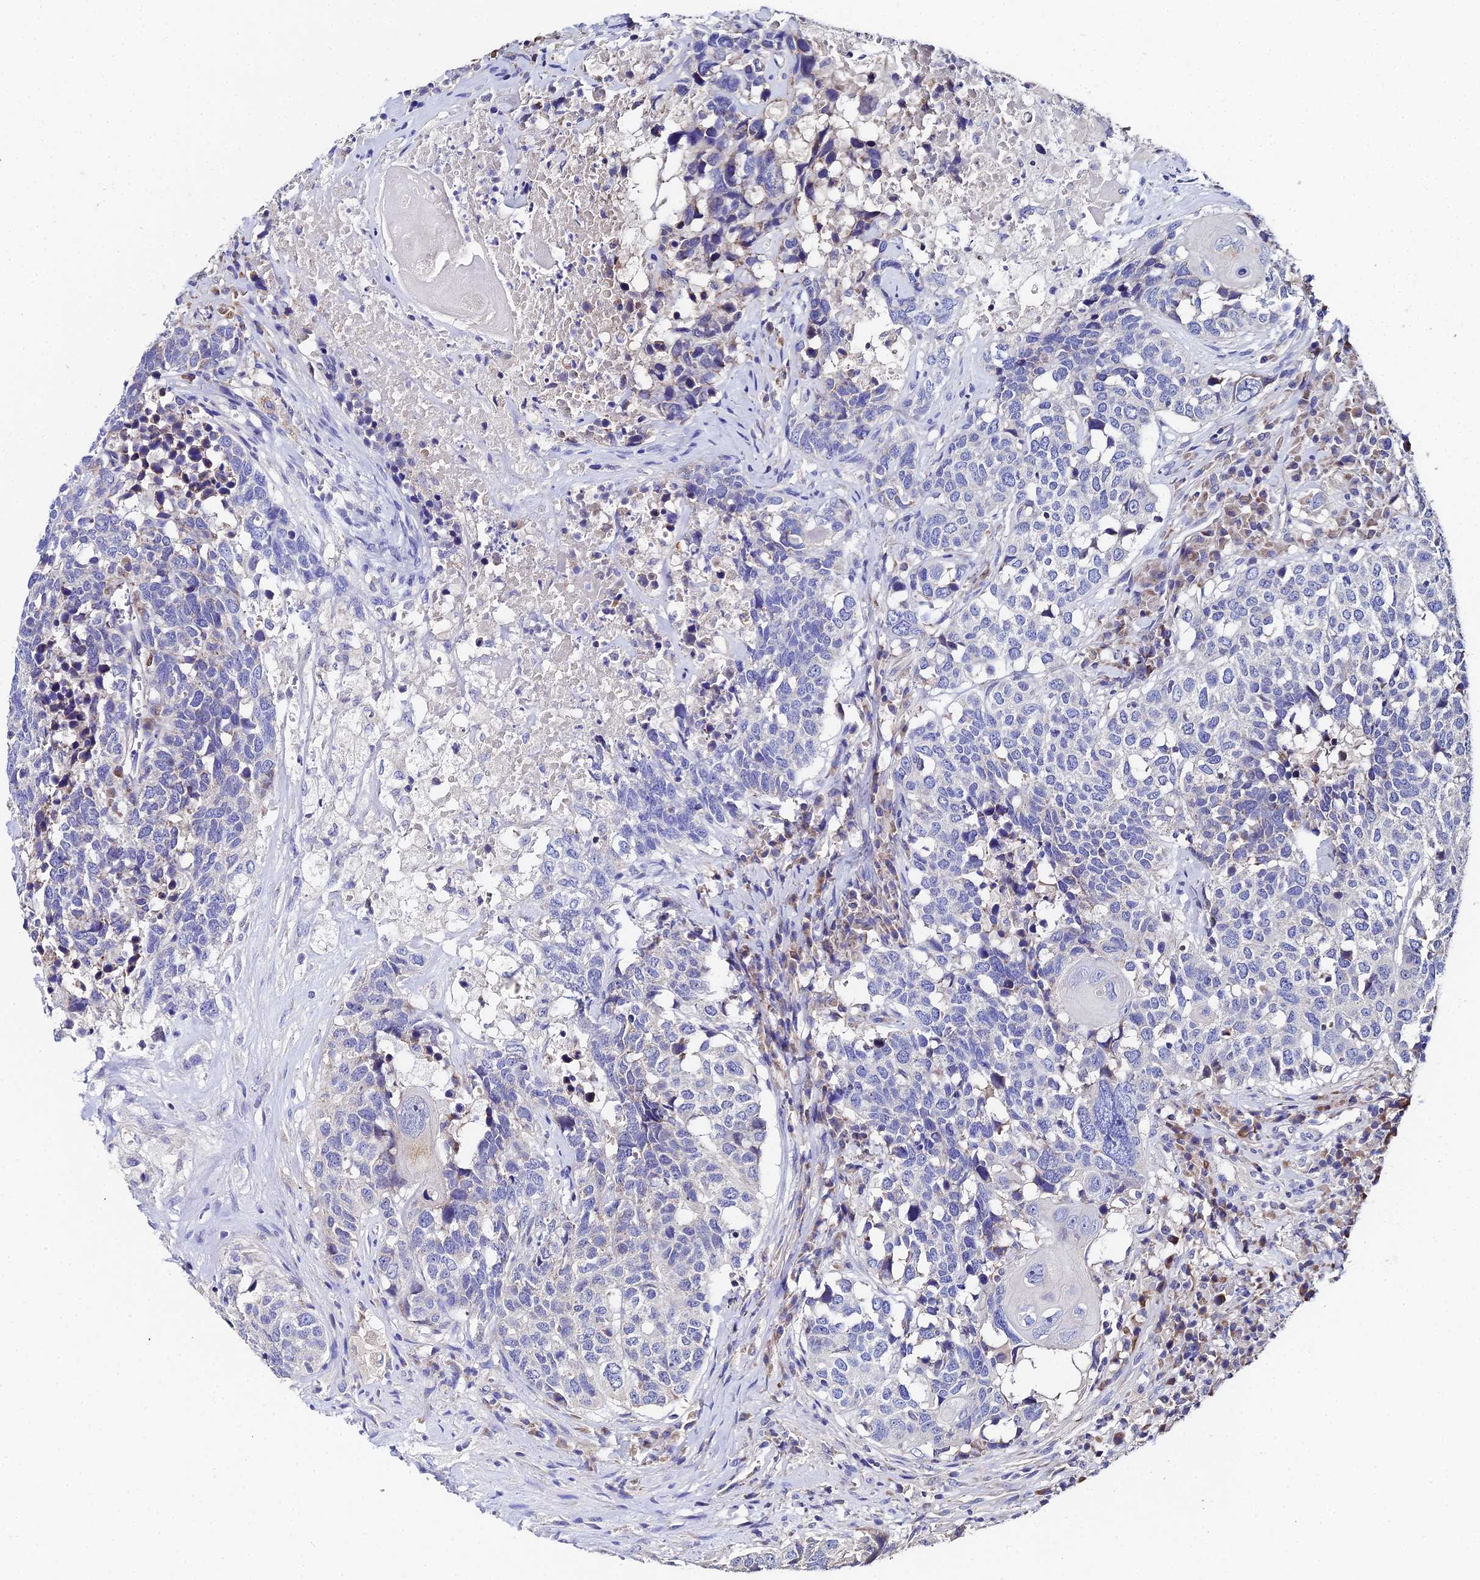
{"staining": {"intensity": "negative", "quantity": "none", "location": "none"}, "tissue": "head and neck cancer", "cell_type": "Tumor cells", "image_type": "cancer", "snomed": [{"axis": "morphology", "description": "Squamous cell carcinoma, NOS"}, {"axis": "topography", "description": "Head-Neck"}], "caption": "The photomicrograph displays no staining of tumor cells in head and neck cancer (squamous cell carcinoma).", "gene": "UBE2L3", "patient": {"sex": "male", "age": 66}}